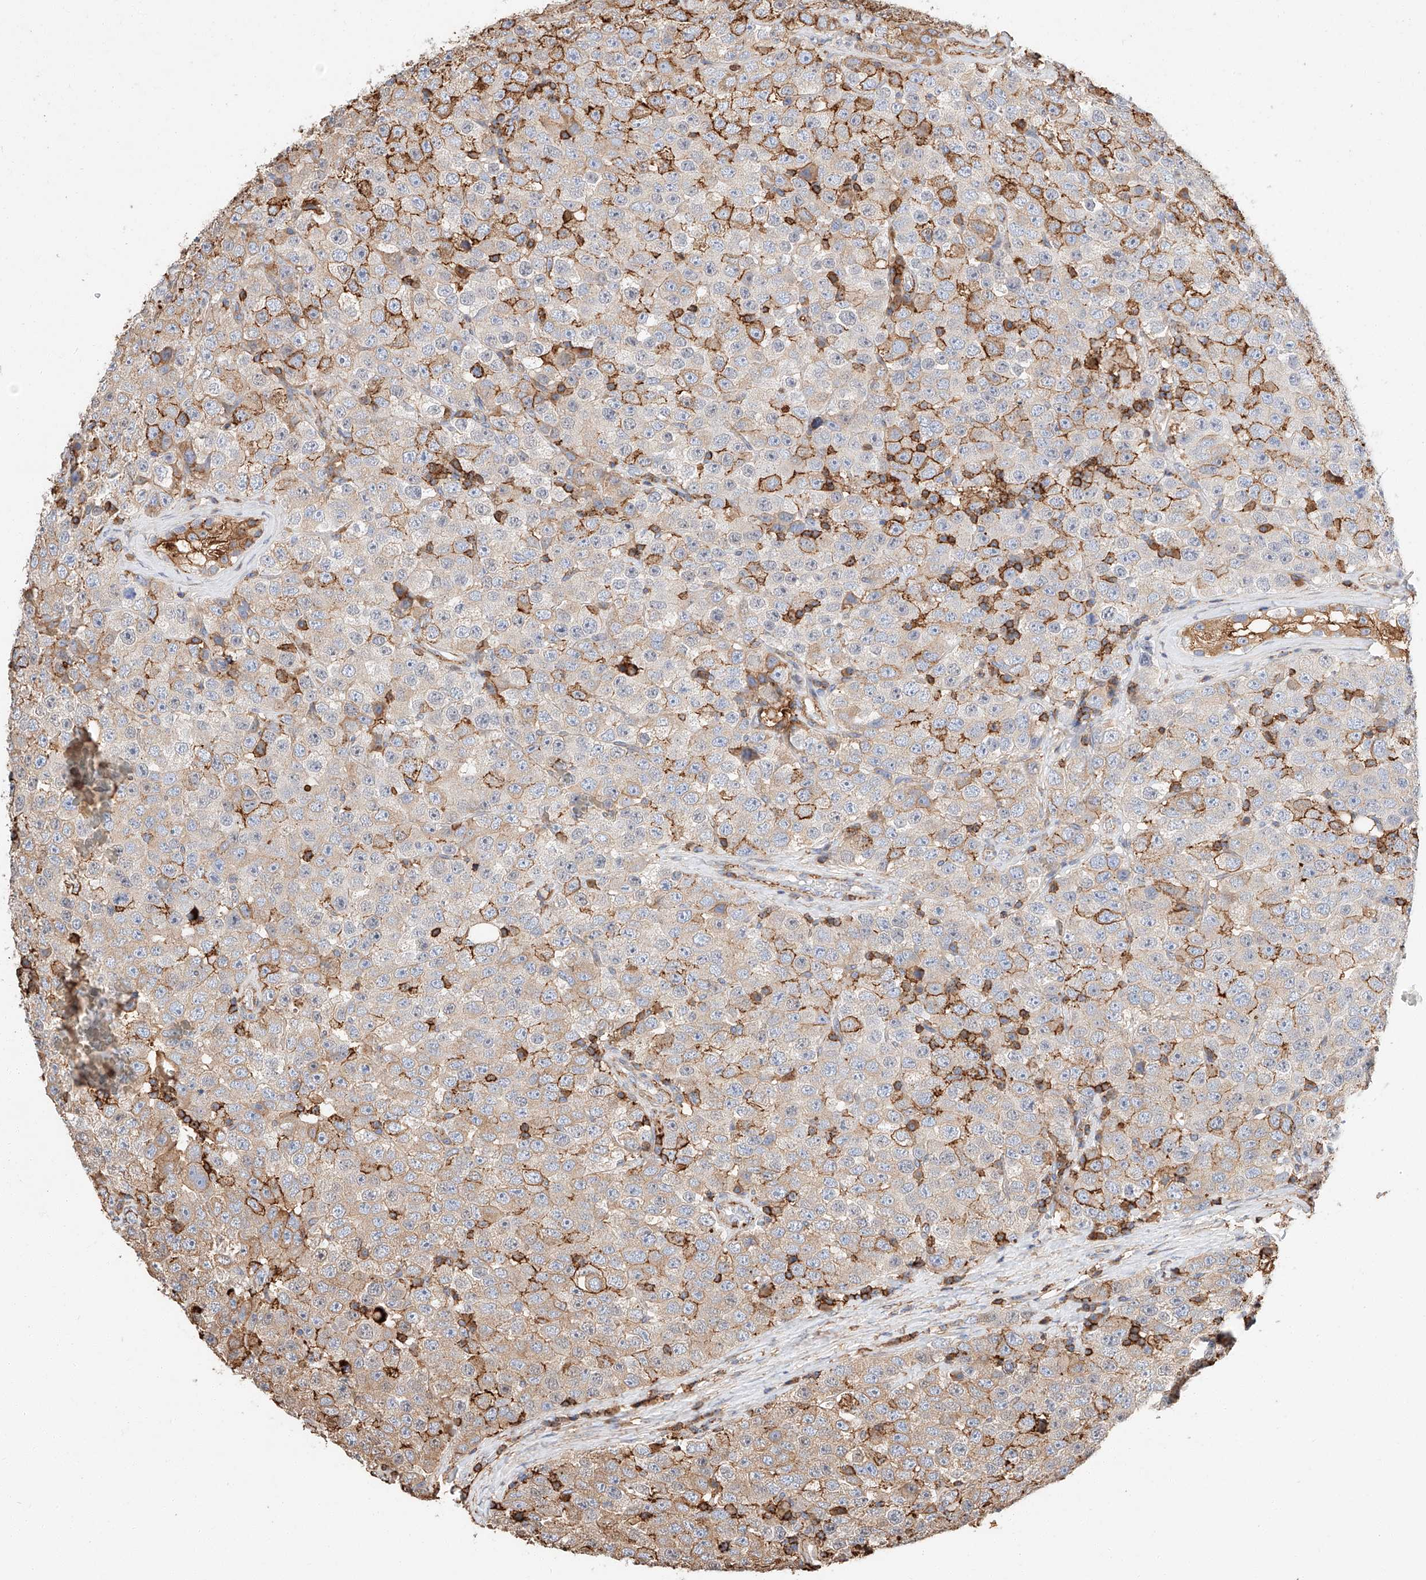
{"staining": {"intensity": "moderate", "quantity": "<25%", "location": "cytoplasmic/membranous"}, "tissue": "testis cancer", "cell_type": "Tumor cells", "image_type": "cancer", "snomed": [{"axis": "morphology", "description": "Seminoma, NOS"}, {"axis": "topography", "description": "Testis"}], "caption": "Immunohistochemistry (IHC) staining of seminoma (testis), which displays low levels of moderate cytoplasmic/membranous staining in approximately <25% of tumor cells indicating moderate cytoplasmic/membranous protein staining. The staining was performed using DAB (3,3'-diaminobenzidine) (brown) for protein detection and nuclei were counterstained in hematoxylin (blue).", "gene": "WFS1", "patient": {"sex": "male", "age": 28}}